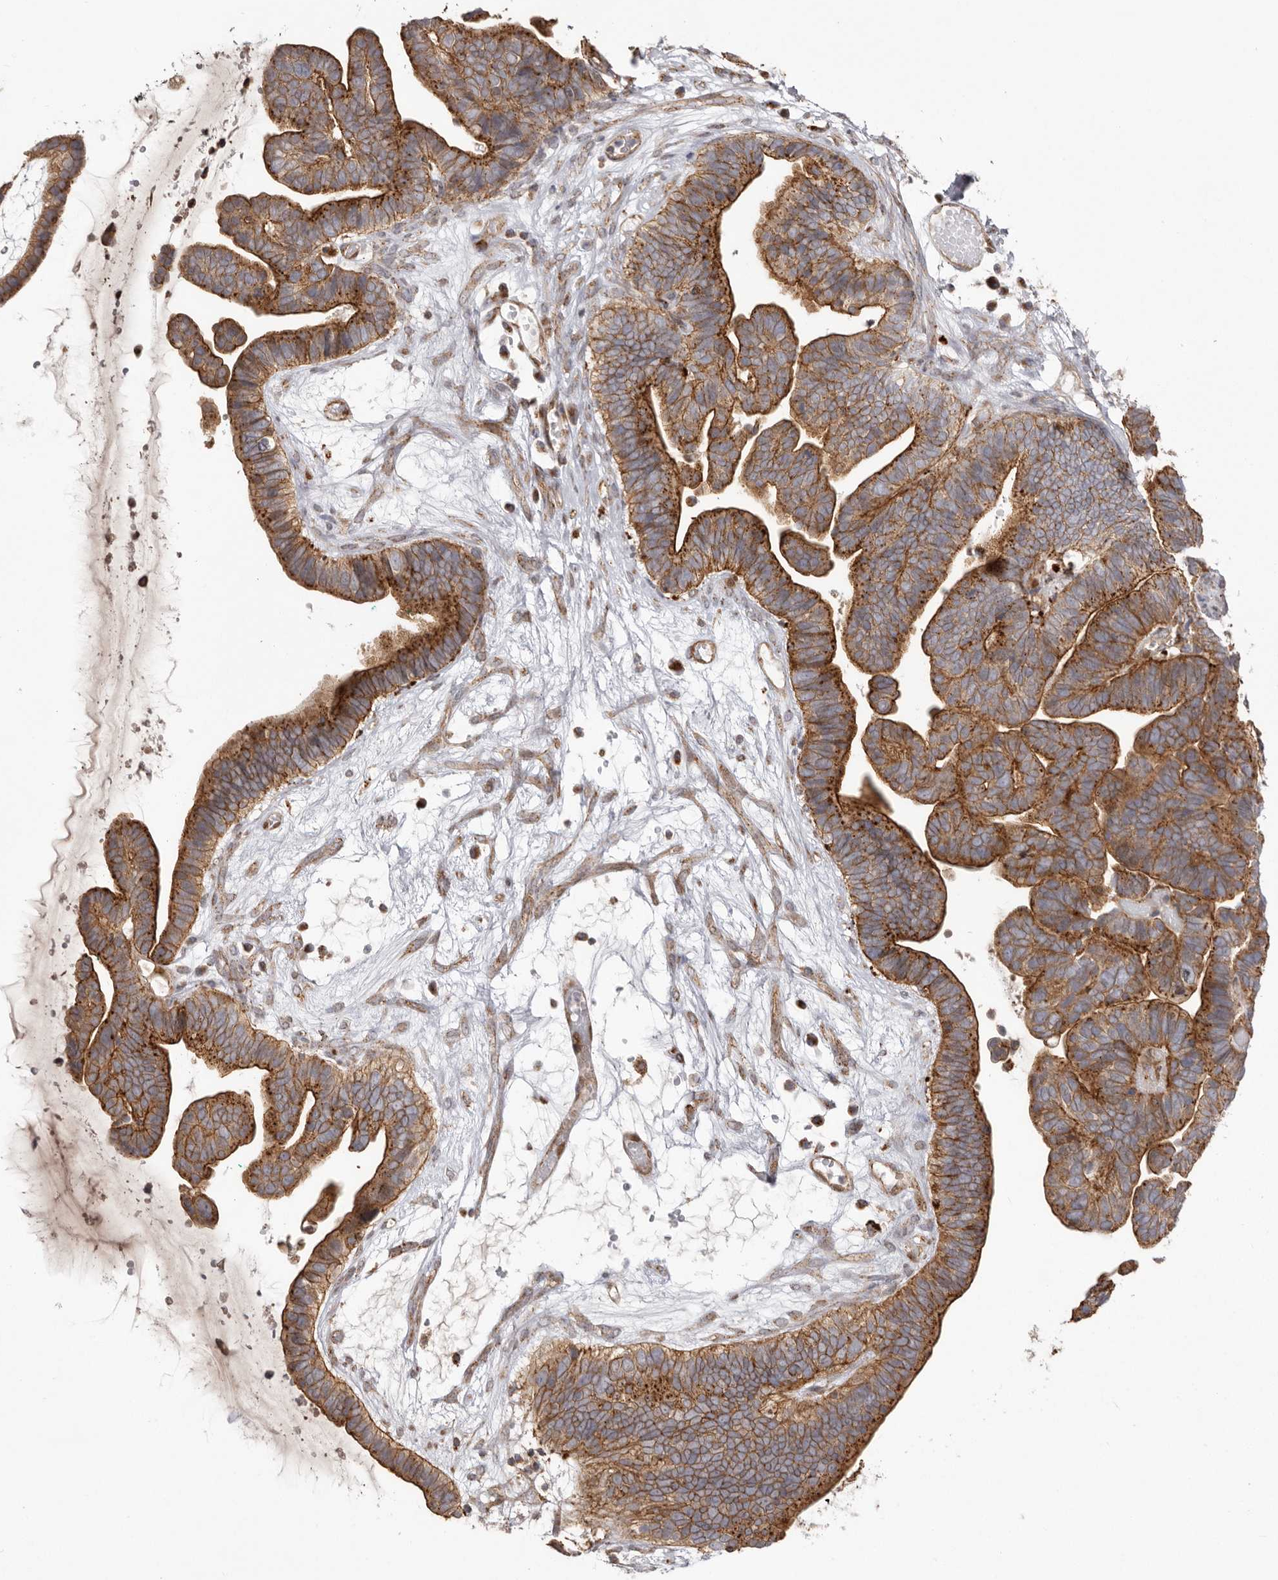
{"staining": {"intensity": "strong", "quantity": ">75%", "location": "cytoplasmic/membranous"}, "tissue": "ovarian cancer", "cell_type": "Tumor cells", "image_type": "cancer", "snomed": [{"axis": "morphology", "description": "Cystadenocarcinoma, serous, NOS"}, {"axis": "topography", "description": "Ovary"}], "caption": "High-power microscopy captured an immunohistochemistry (IHC) photomicrograph of ovarian cancer (serous cystadenocarcinoma), revealing strong cytoplasmic/membranous expression in about >75% of tumor cells. (brown staining indicates protein expression, while blue staining denotes nuclei).", "gene": "NUP43", "patient": {"sex": "female", "age": 56}}